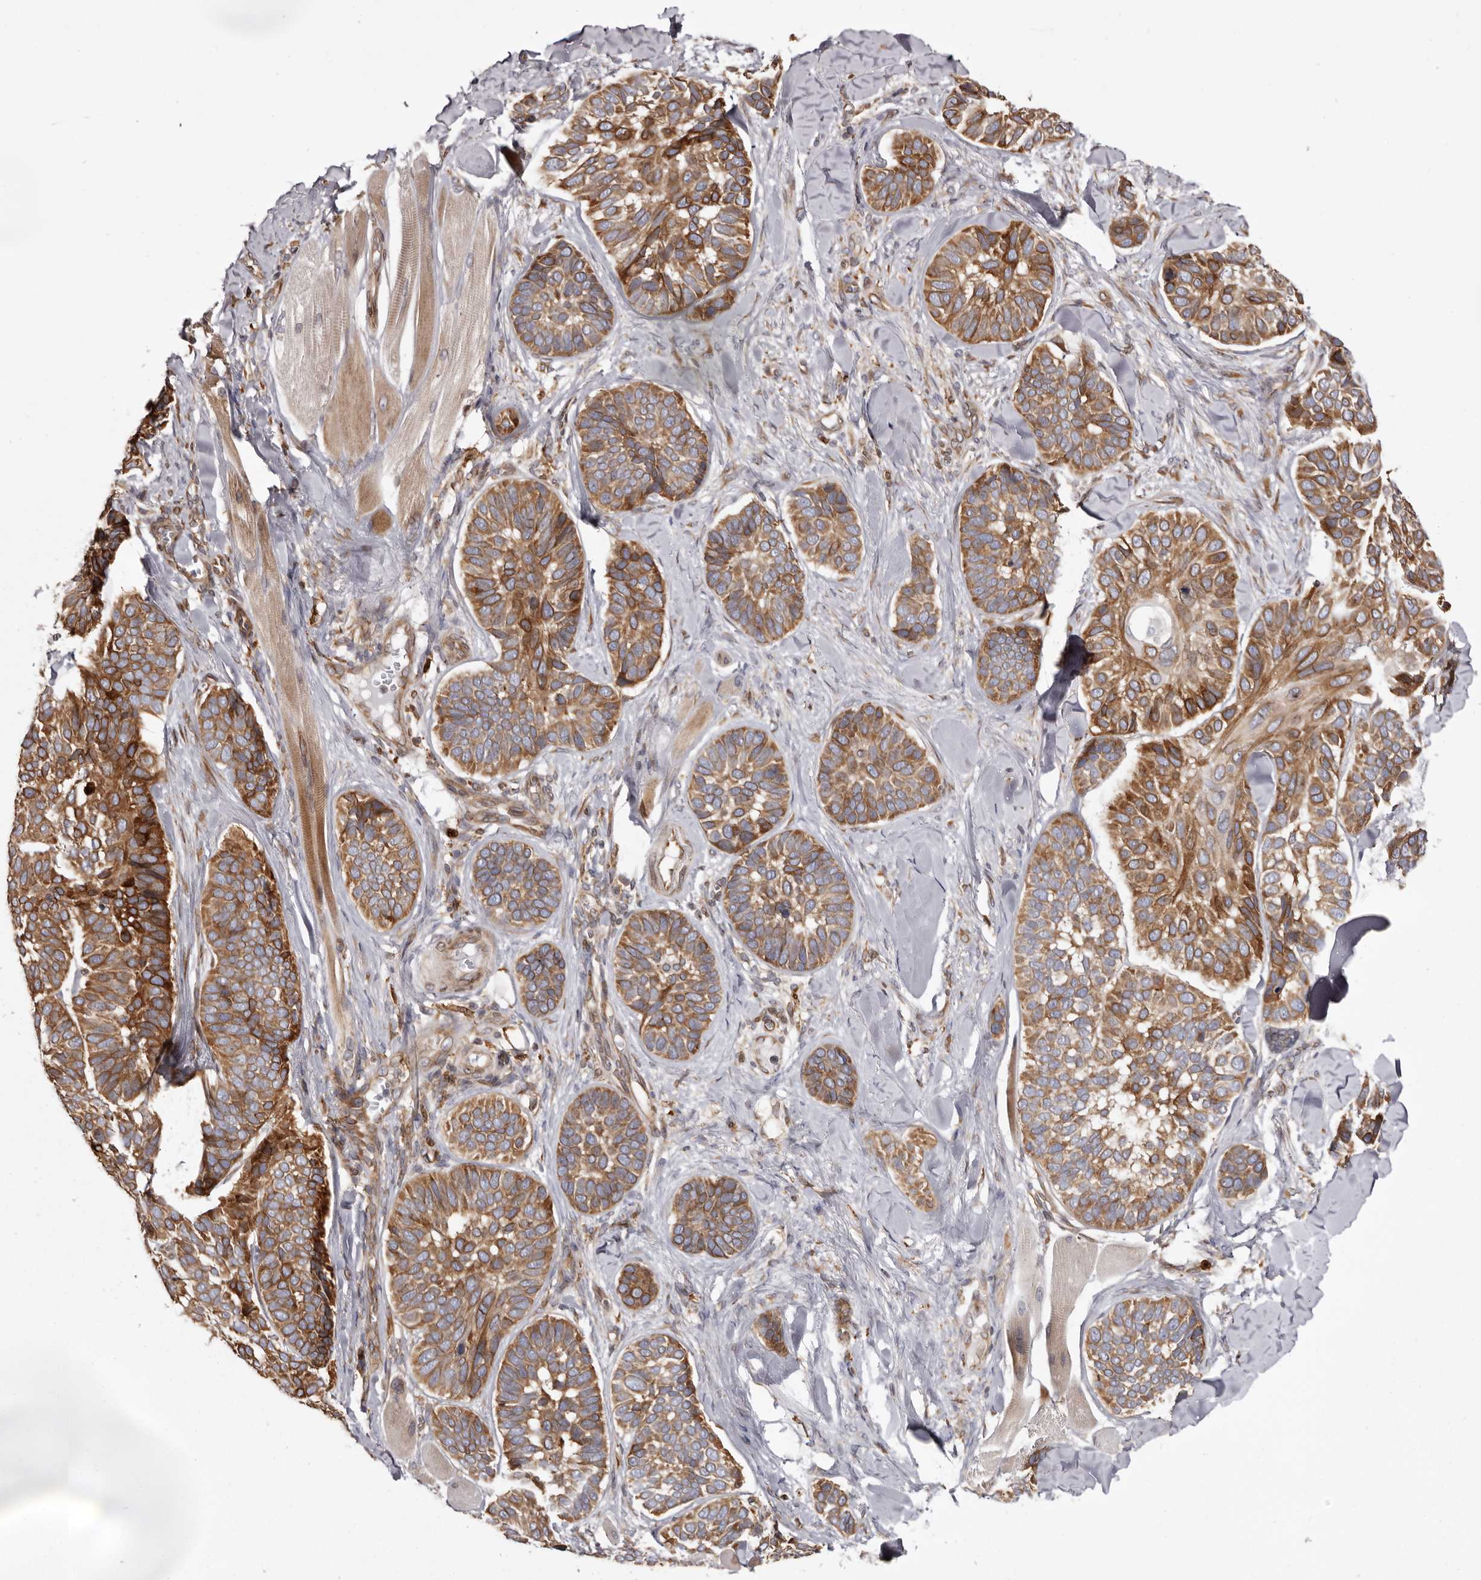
{"staining": {"intensity": "moderate", "quantity": ">75%", "location": "cytoplasmic/membranous"}, "tissue": "skin cancer", "cell_type": "Tumor cells", "image_type": "cancer", "snomed": [{"axis": "morphology", "description": "Basal cell carcinoma"}, {"axis": "topography", "description": "Skin"}], "caption": "Immunohistochemical staining of skin cancer (basal cell carcinoma) demonstrates medium levels of moderate cytoplasmic/membranous protein staining in approximately >75% of tumor cells.", "gene": "C4orf3", "patient": {"sex": "male", "age": 62}}